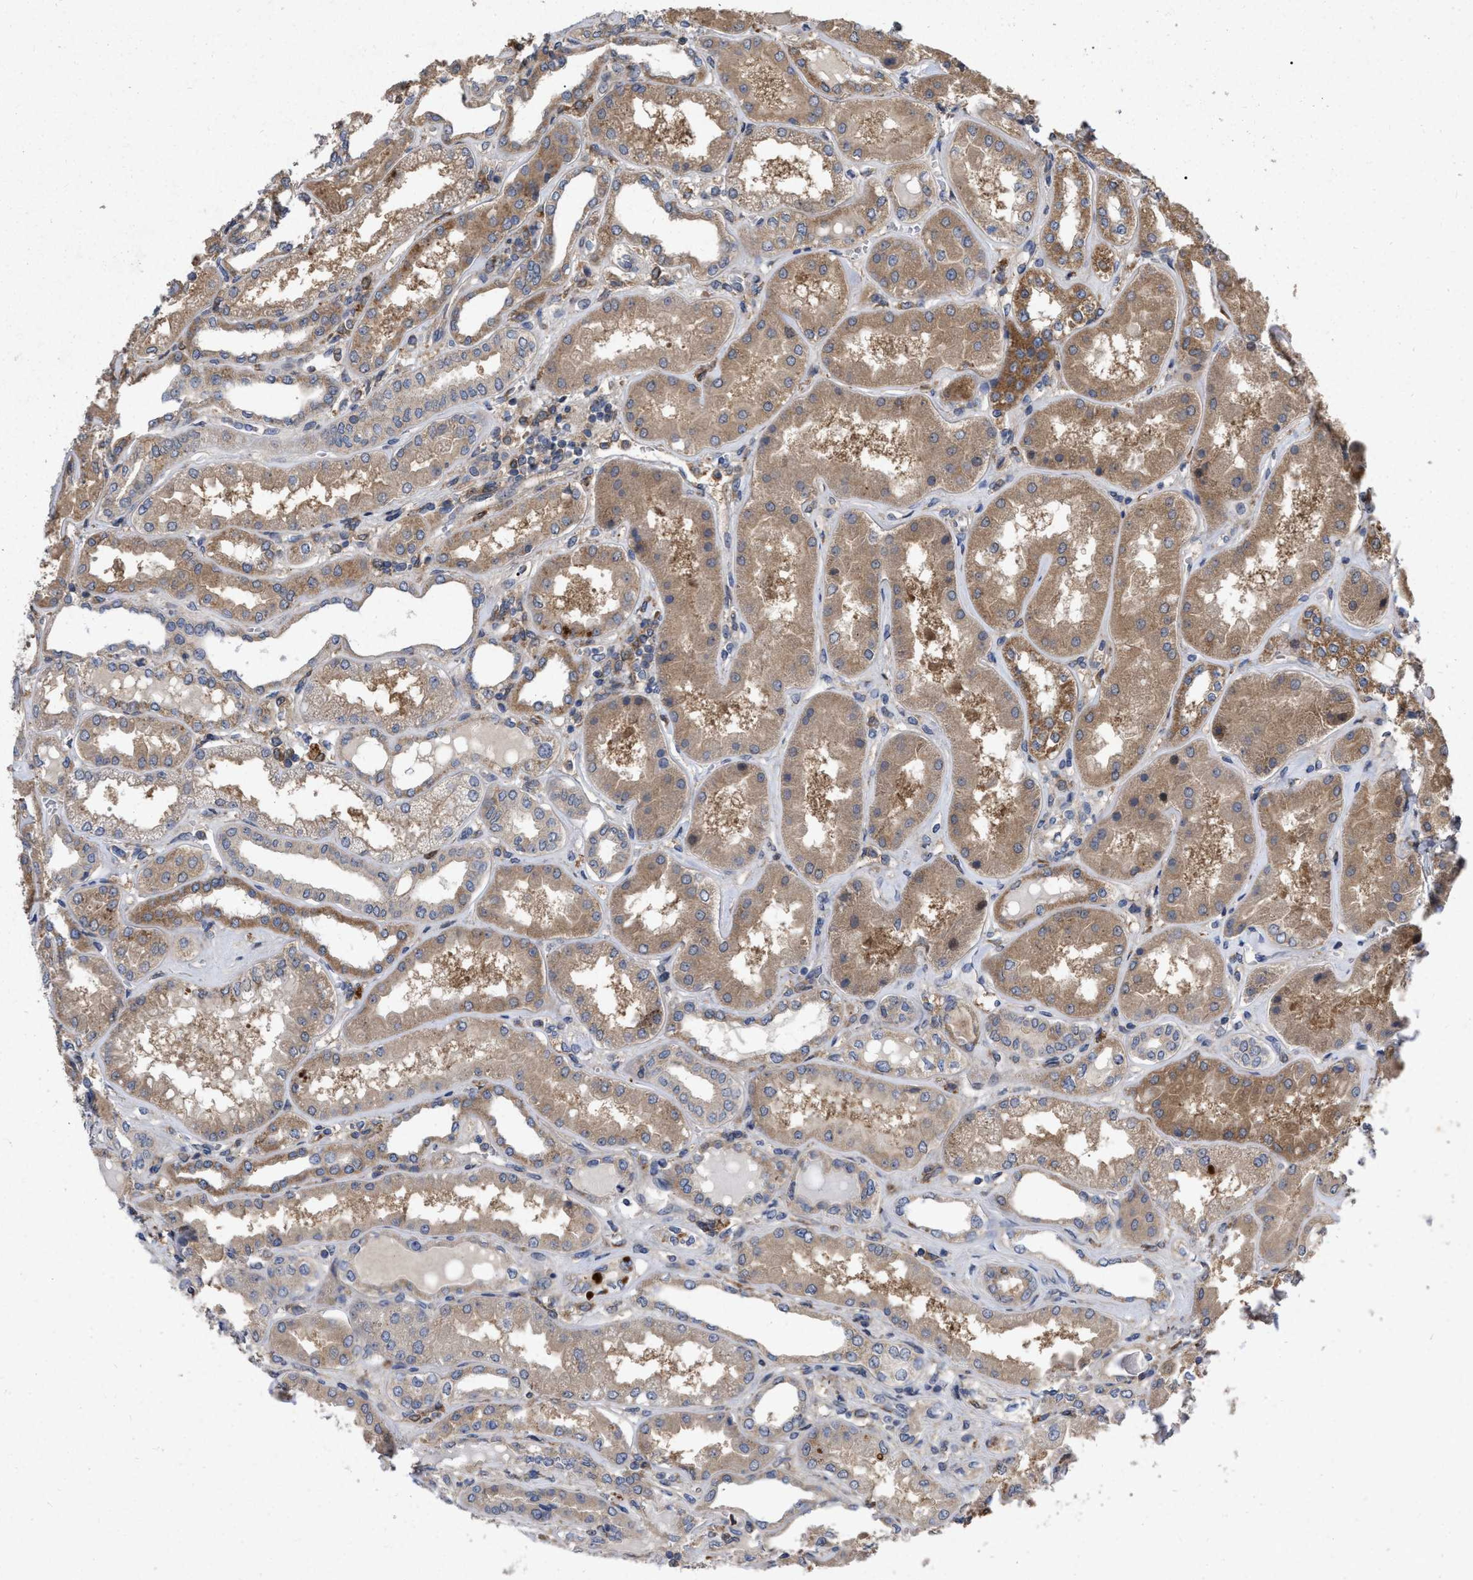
{"staining": {"intensity": "weak", "quantity": ">75%", "location": "cytoplasmic/membranous"}, "tissue": "kidney", "cell_type": "Cells in glomeruli", "image_type": "normal", "snomed": [{"axis": "morphology", "description": "Normal tissue, NOS"}, {"axis": "topography", "description": "Kidney"}], "caption": "This image reveals immunohistochemistry (IHC) staining of normal human kidney, with low weak cytoplasmic/membranous positivity in approximately >75% of cells in glomeruli.", "gene": "CDKN2C", "patient": {"sex": "female", "age": 56}}